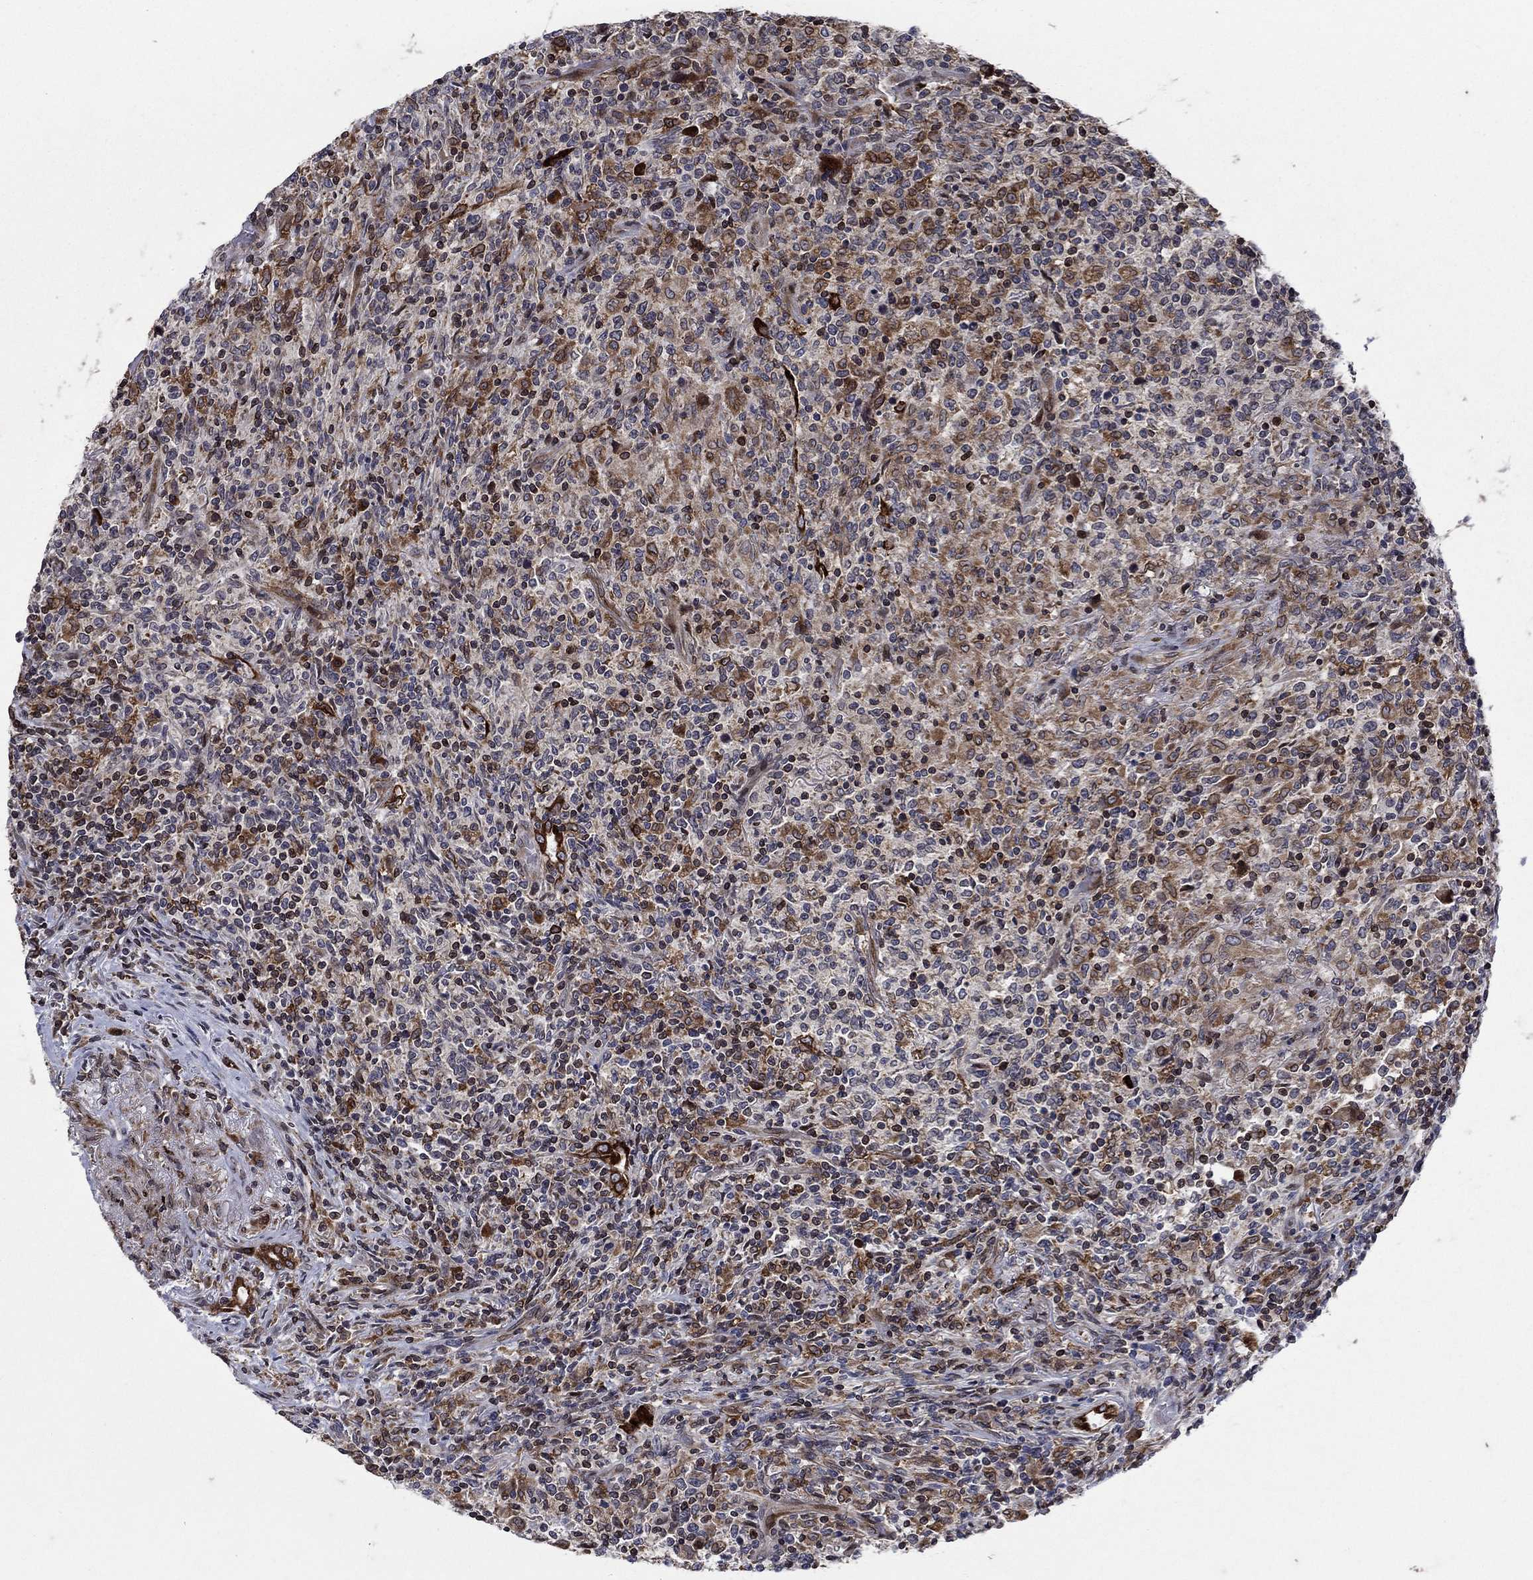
{"staining": {"intensity": "strong", "quantity": "<25%", "location": "cytoplasmic/membranous"}, "tissue": "lymphoma", "cell_type": "Tumor cells", "image_type": "cancer", "snomed": [{"axis": "morphology", "description": "Malignant lymphoma, non-Hodgkin's type, High grade"}, {"axis": "topography", "description": "Lung"}], "caption": "Brown immunohistochemical staining in high-grade malignant lymphoma, non-Hodgkin's type displays strong cytoplasmic/membranous positivity in approximately <25% of tumor cells.", "gene": "DHRS7", "patient": {"sex": "male", "age": 79}}